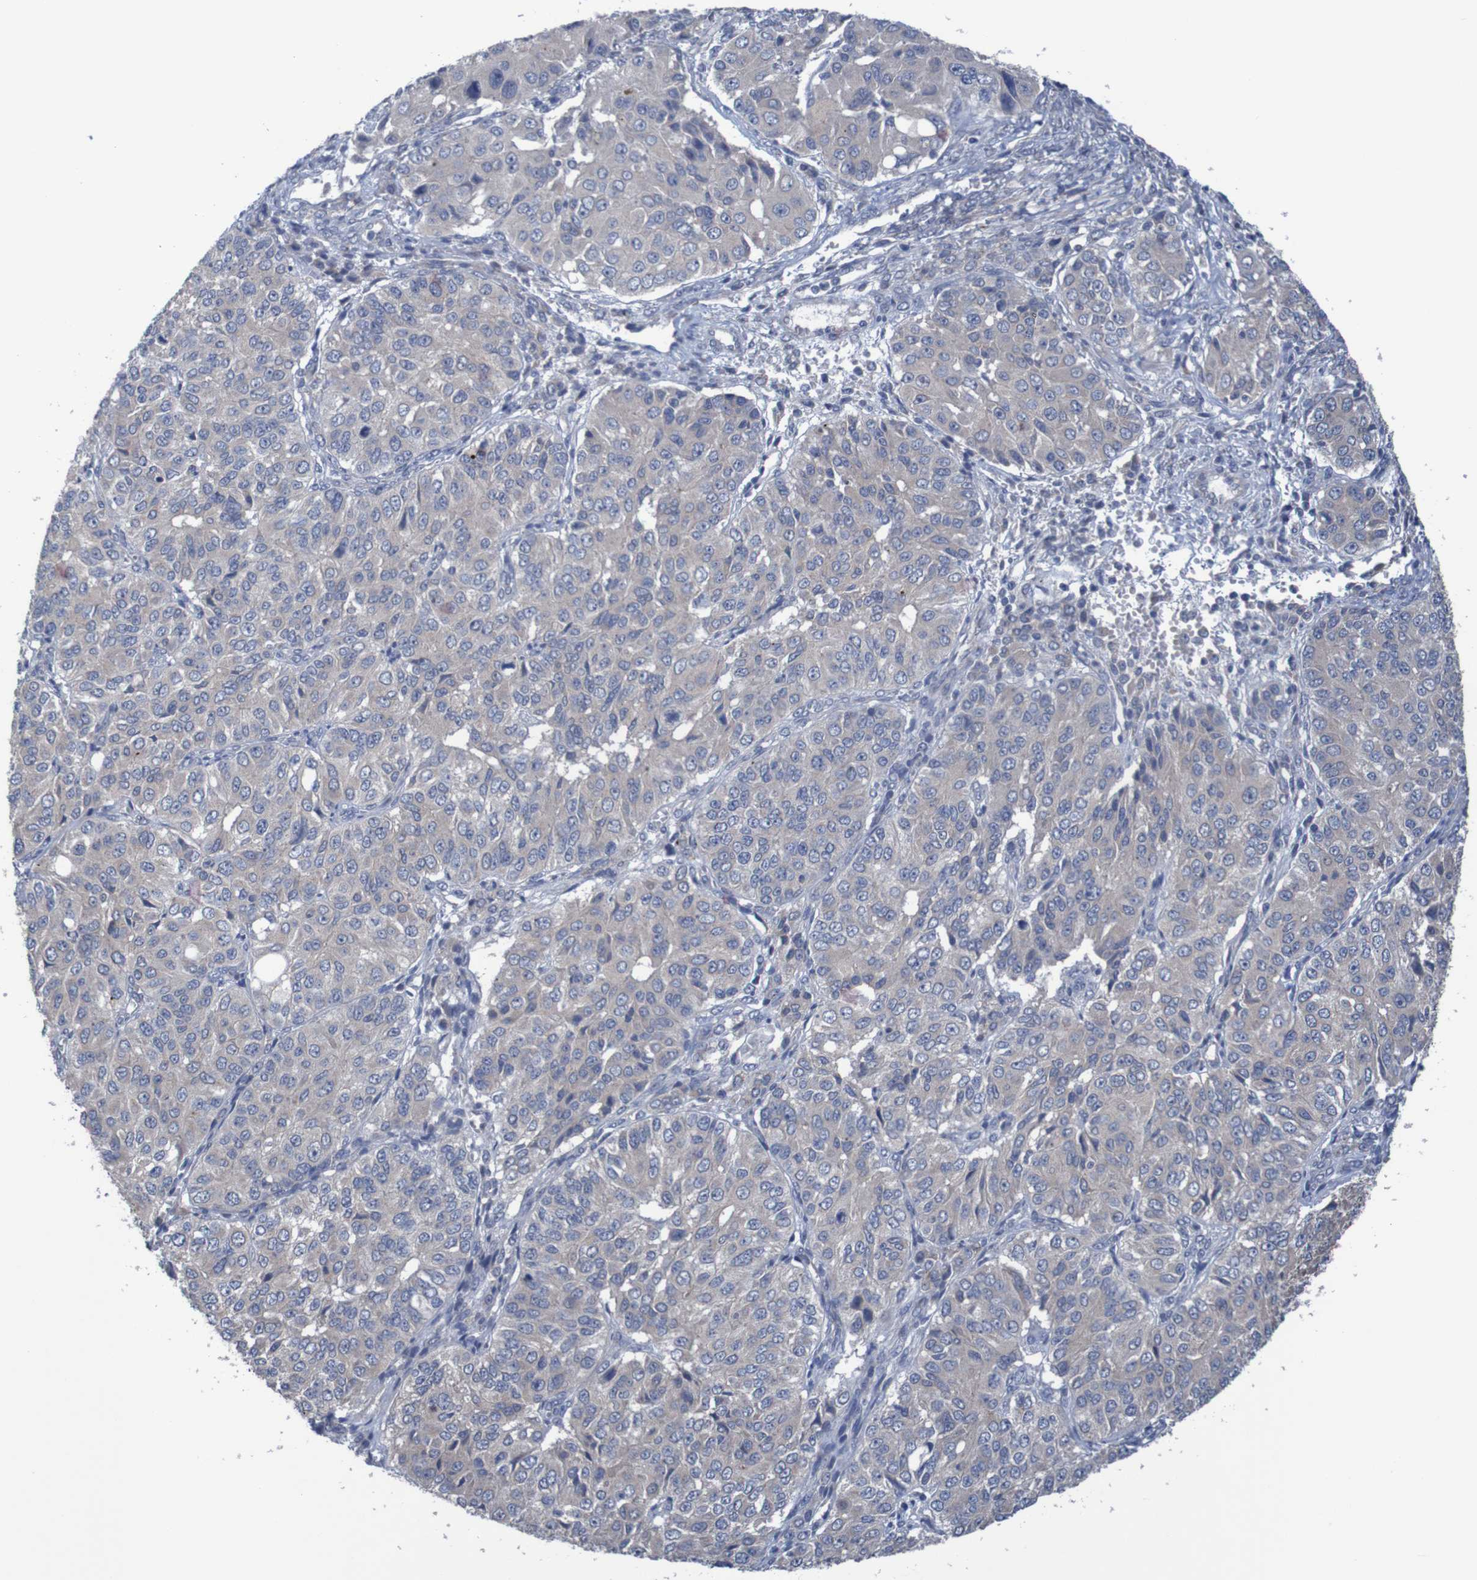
{"staining": {"intensity": "weak", "quantity": ">75%", "location": "cytoplasmic/membranous"}, "tissue": "ovarian cancer", "cell_type": "Tumor cells", "image_type": "cancer", "snomed": [{"axis": "morphology", "description": "Carcinoma, endometroid"}, {"axis": "topography", "description": "Ovary"}], "caption": "Weak cytoplasmic/membranous positivity for a protein is appreciated in about >75% of tumor cells of endometroid carcinoma (ovarian) using IHC.", "gene": "ANGPT4", "patient": {"sex": "female", "age": 51}}